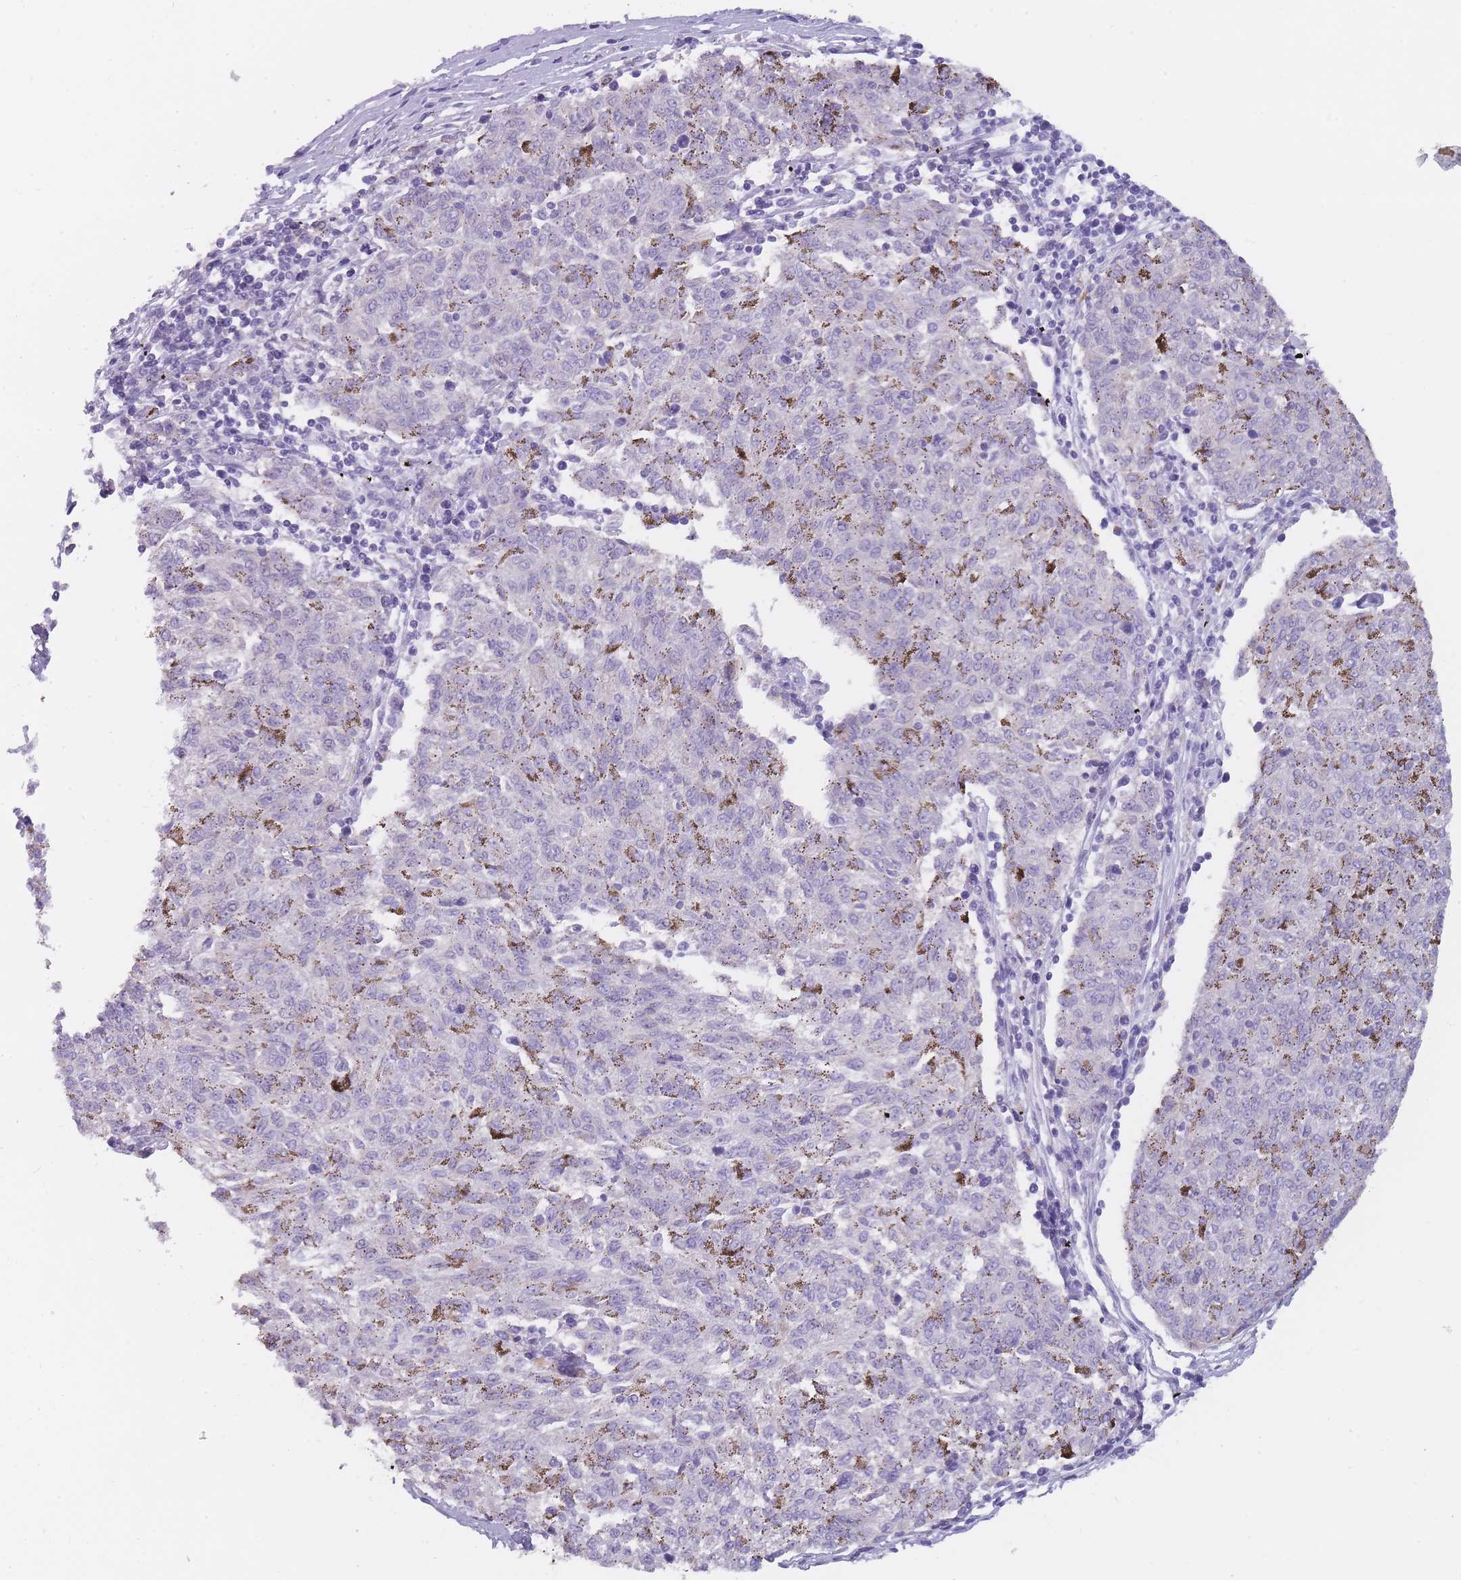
{"staining": {"intensity": "negative", "quantity": "none", "location": "none"}, "tissue": "melanoma", "cell_type": "Tumor cells", "image_type": "cancer", "snomed": [{"axis": "morphology", "description": "Malignant melanoma, NOS"}, {"axis": "topography", "description": "Skin"}], "caption": "A photomicrograph of human melanoma is negative for staining in tumor cells. The staining is performed using DAB brown chromogen with nuclei counter-stained in using hematoxylin.", "gene": "CR1L", "patient": {"sex": "female", "age": 72}}